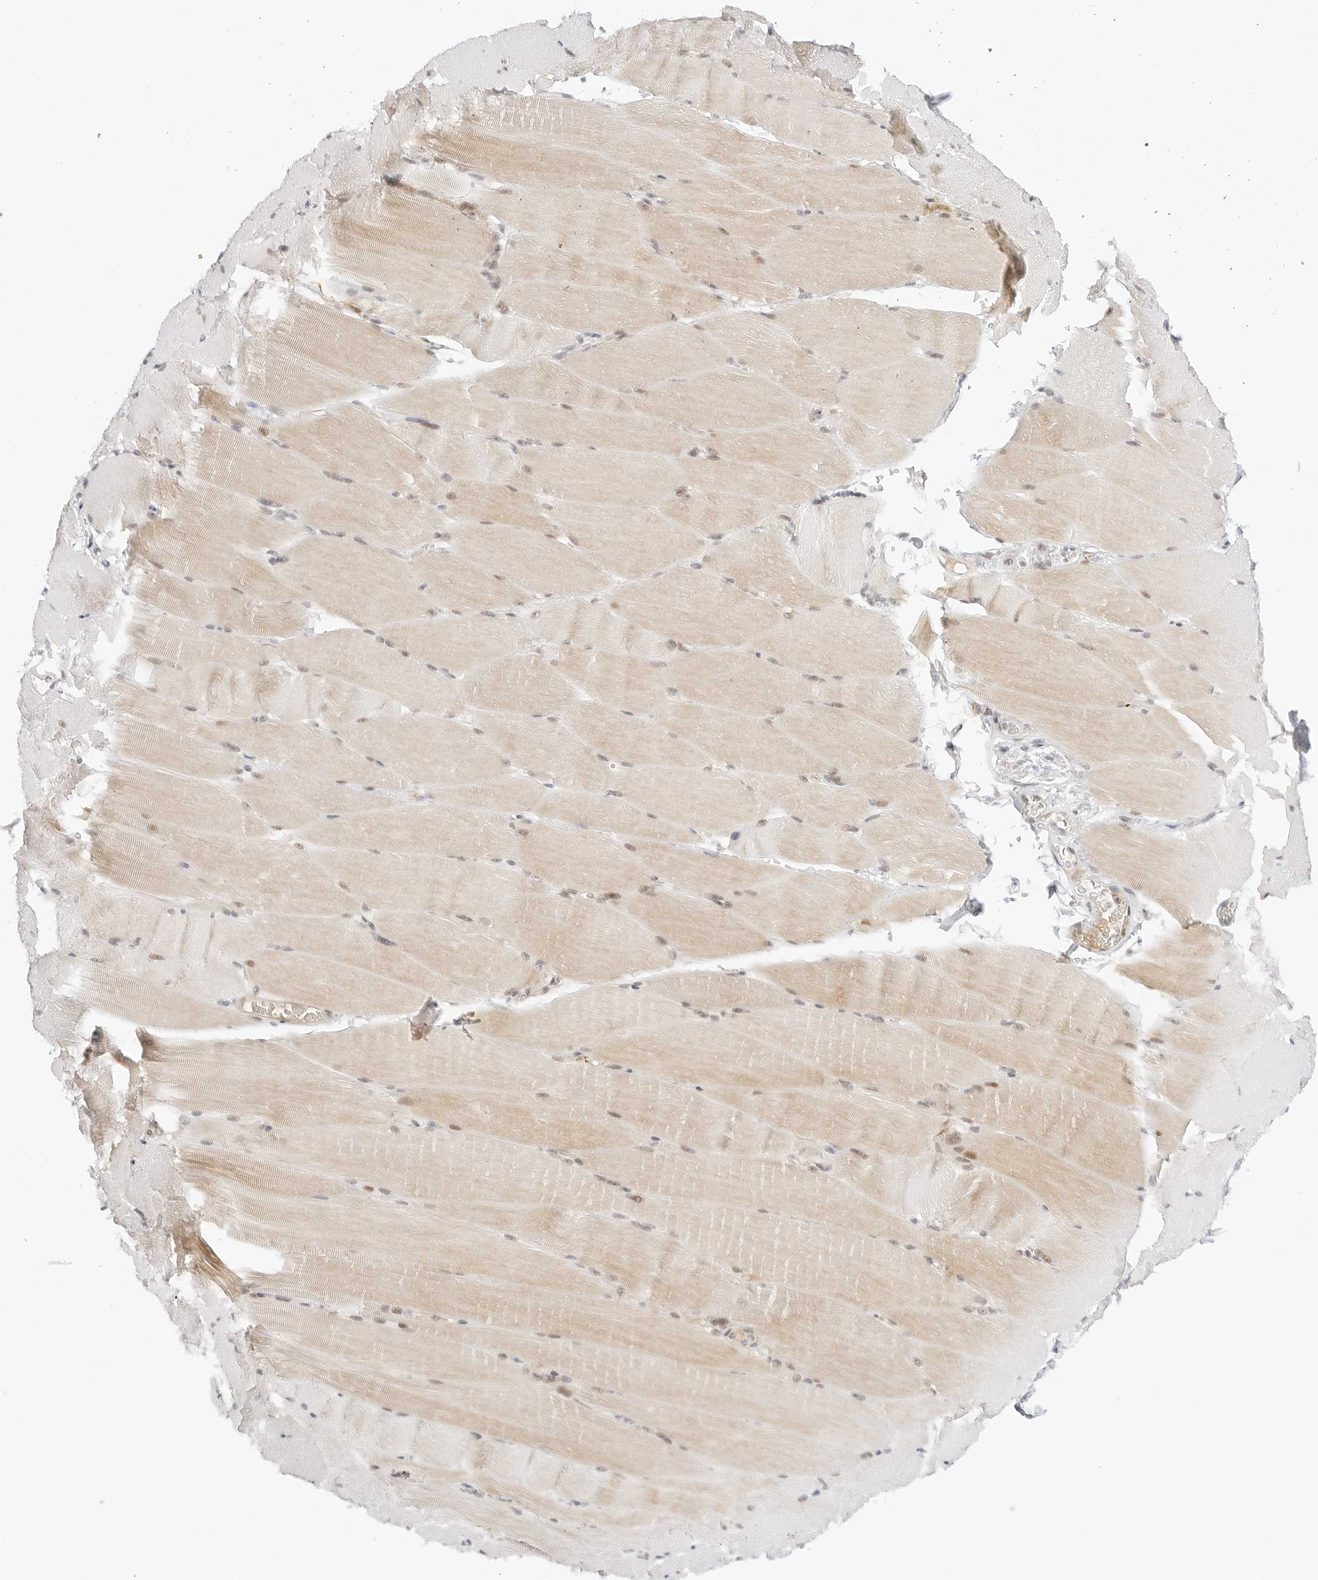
{"staining": {"intensity": "weak", "quantity": "25%-75%", "location": "cytoplasmic/membranous,nuclear"}, "tissue": "skeletal muscle", "cell_type": "Myocytes", "image_type": "normal", "snomed": [{"axis": "morphology", "description": "Normal tissue, NOS"}, {"axis": "topography", "description": "Skeletal muscle"}, {"axis": "topography", "description": "Parathyroid gland"}], "caption": "This is a micrograph of immunohistochemistry (IHC) staining of unremarkable skeletal muscle, which shows weak staining in the cytoplasmic/membranous,nuclear of myocytes.", "gene": "HIPK3", "patient": {"sex": "female", "age": 37}}